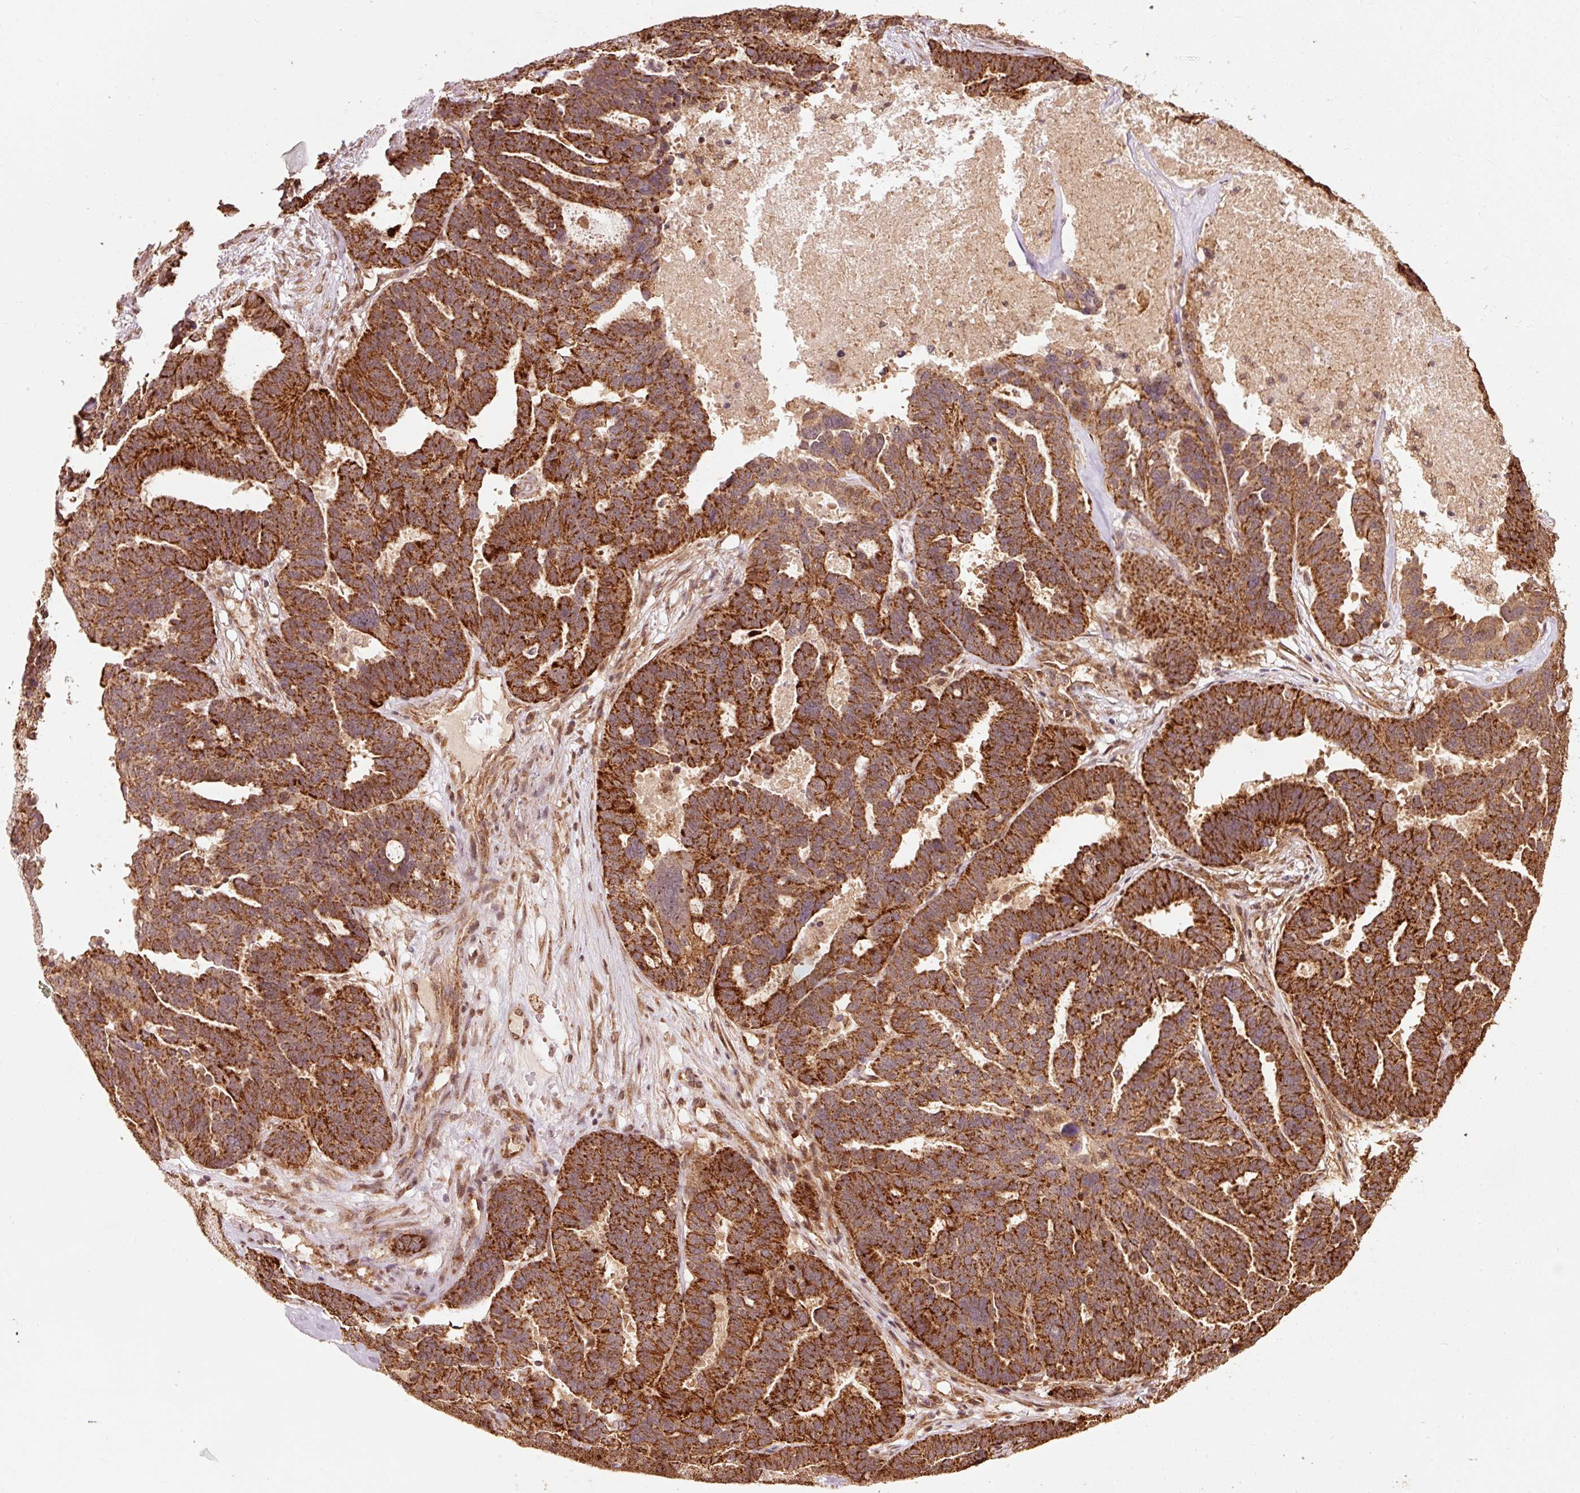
{"staining": {"intensity": "strong", "quantity": ">75%", "location": "cytoplasmic/membranous"}, "tissue": "ovarian cancer", "cell_type": "Tumor cells", "image_type": "cancer", "snomed": [{"axis": "morphology", "description": "Cystadenocarcinoma, serous, NOS"}, {"axis": "topography", "description": "Ovary"}], "caption": "Strong cytoplasmic/membranous expression is appreciated in about >75% of tumor cells in ovarian serous cystadenocarcinoma.", "gene": "MRPL16", "patient": {"sex": "female", "age": 59}}